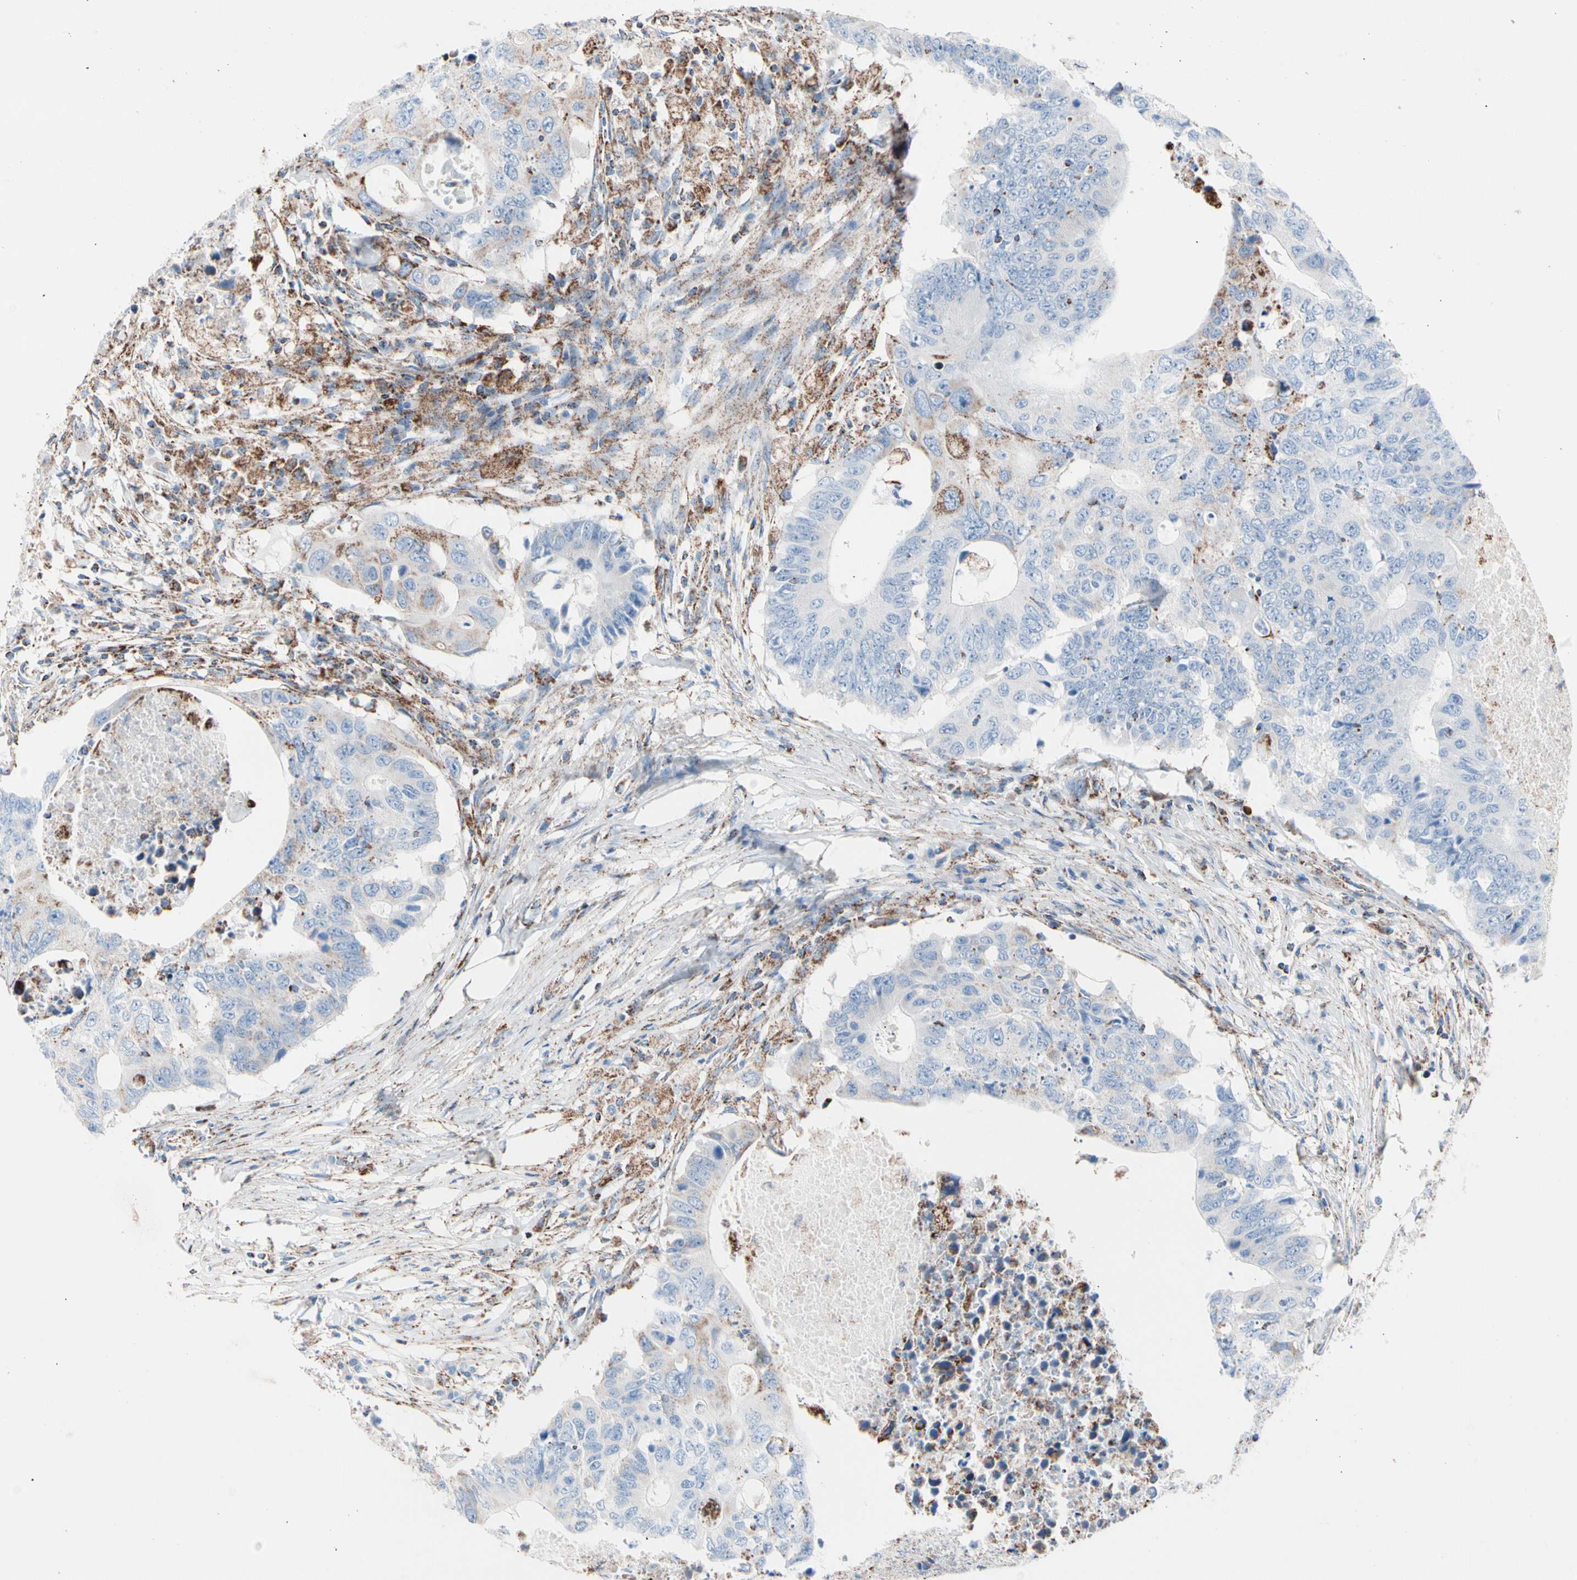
{"staining": {"intensity": "moderate", "quantity": "<25%", "location": "cytoplasmic/membranous"}, "tissue": "colorectal cancer", "cell_type": "Tumor cells", "image_type": "cancer", "snomed": [{"axis": "morphology", "description": "Adenocarcinoma, NOS"}, {"axis": "topography", "description": "Colon"}], "caption": "Immunohistochemistry (IHC) image of colorectal cancer (adenocarcinoma) stained for a protein (brown), which shows low levels of moderate cytoplasmic/membranous positivity in approximately <25% of tumor cells.", "gene": "HK1", "patient": {"sex": "male", "age": 71}}